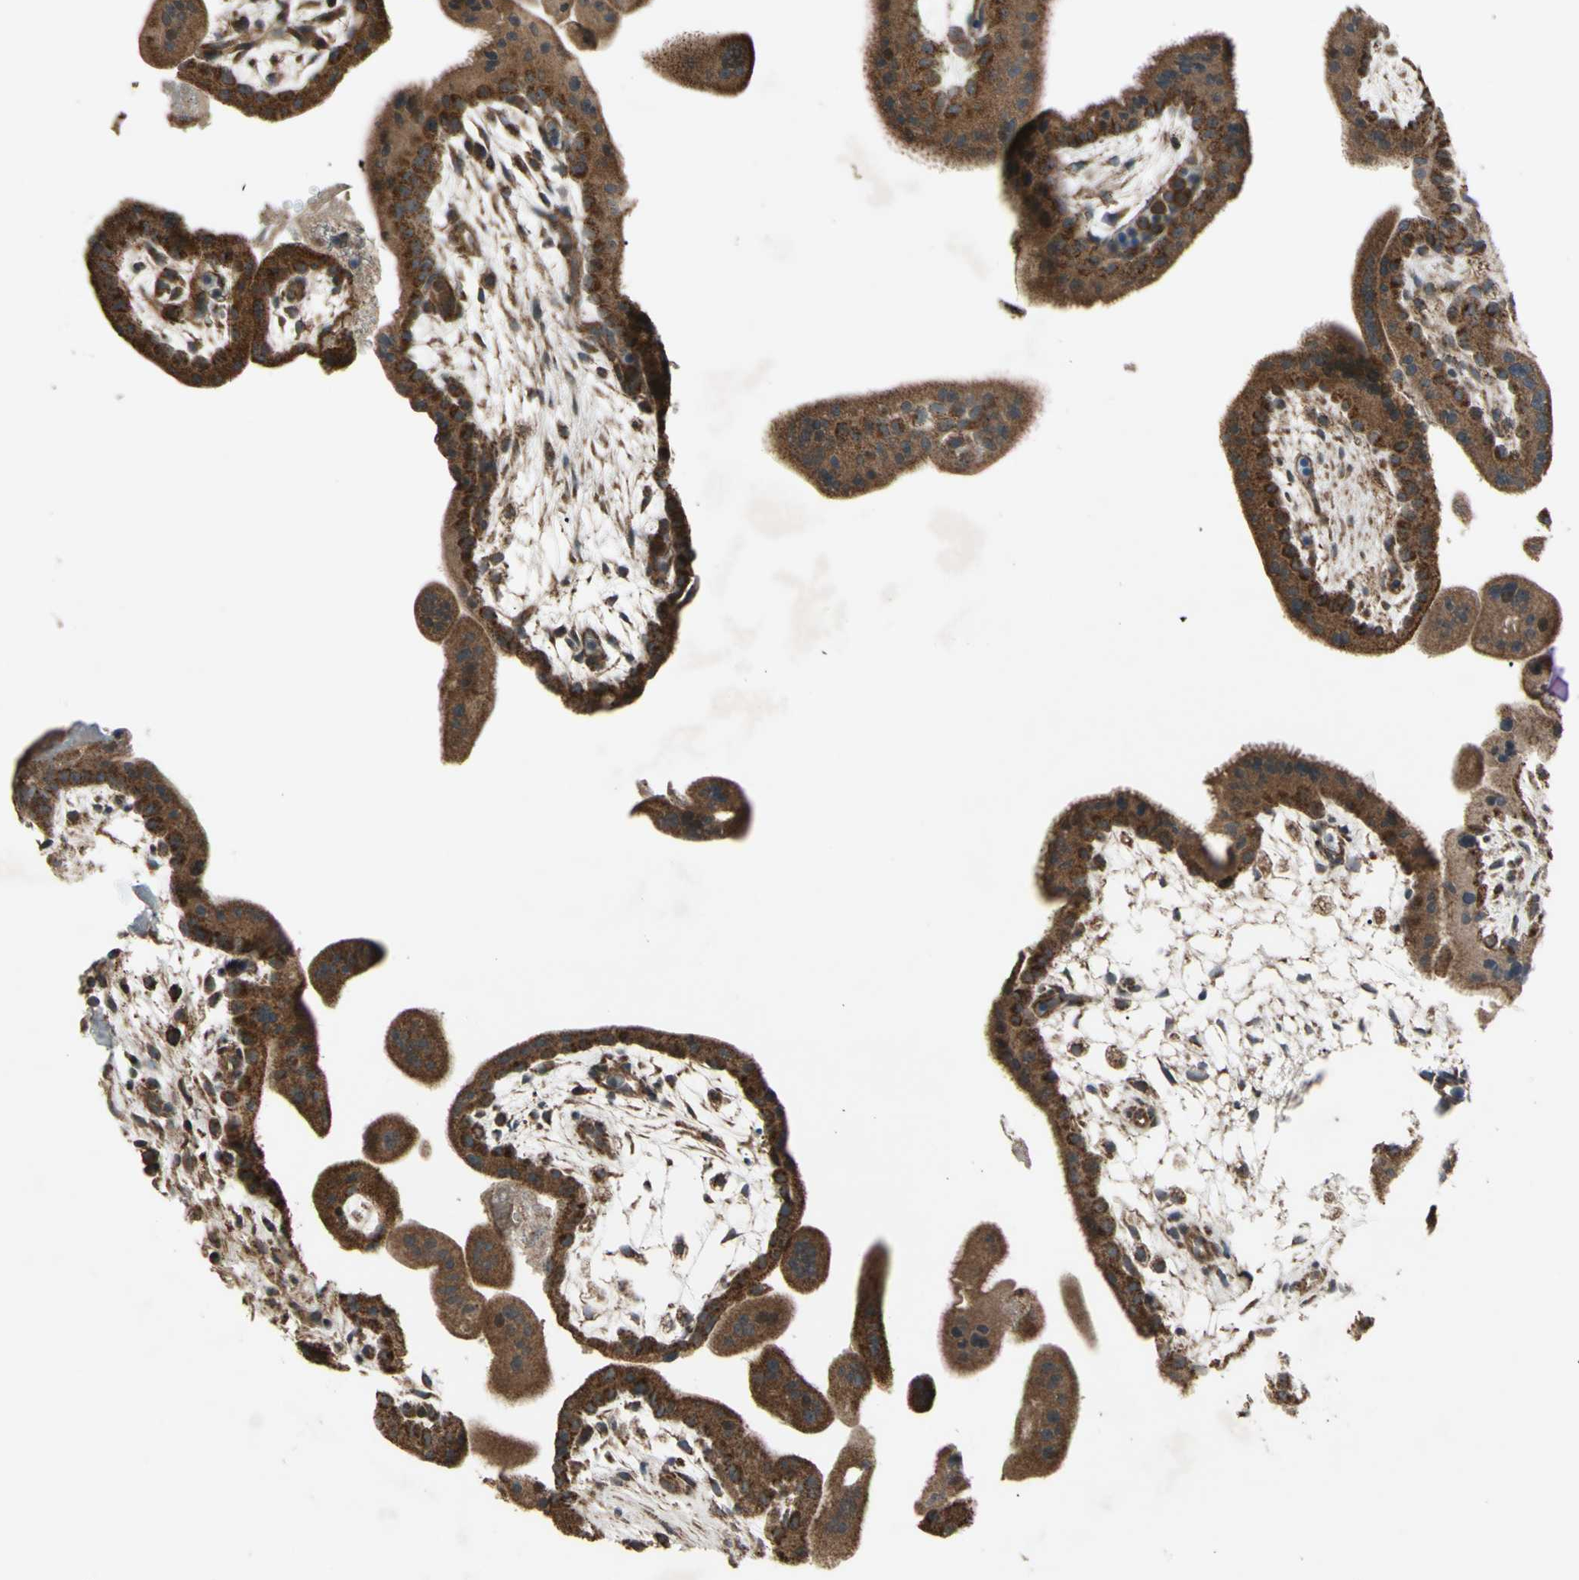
{"staining": {"intensity": "moderate", "quantity": ">75%", "location": "cytoplasmic/membranous"}, "tissue": "placenta", "cell_type": "Decidual cells", "image_type": "normal", "snomed": [{"axis": "morphology", "description": "Normal tissue, NOS"}, {"axis": "topography", "description": "Placenta"}], "caption": "Immunohistochemical staining of normal placenta shows medium levels of moderate cytoplasmic/membranous positivity in about >75% of decidual cells. The protein is stained brown, and the nuclei are stained in blue (DAB IHC with brightfield microscopy, high magnification).", "gene": "ACOT8", "patient": {"sex": "female", "age": 35}}